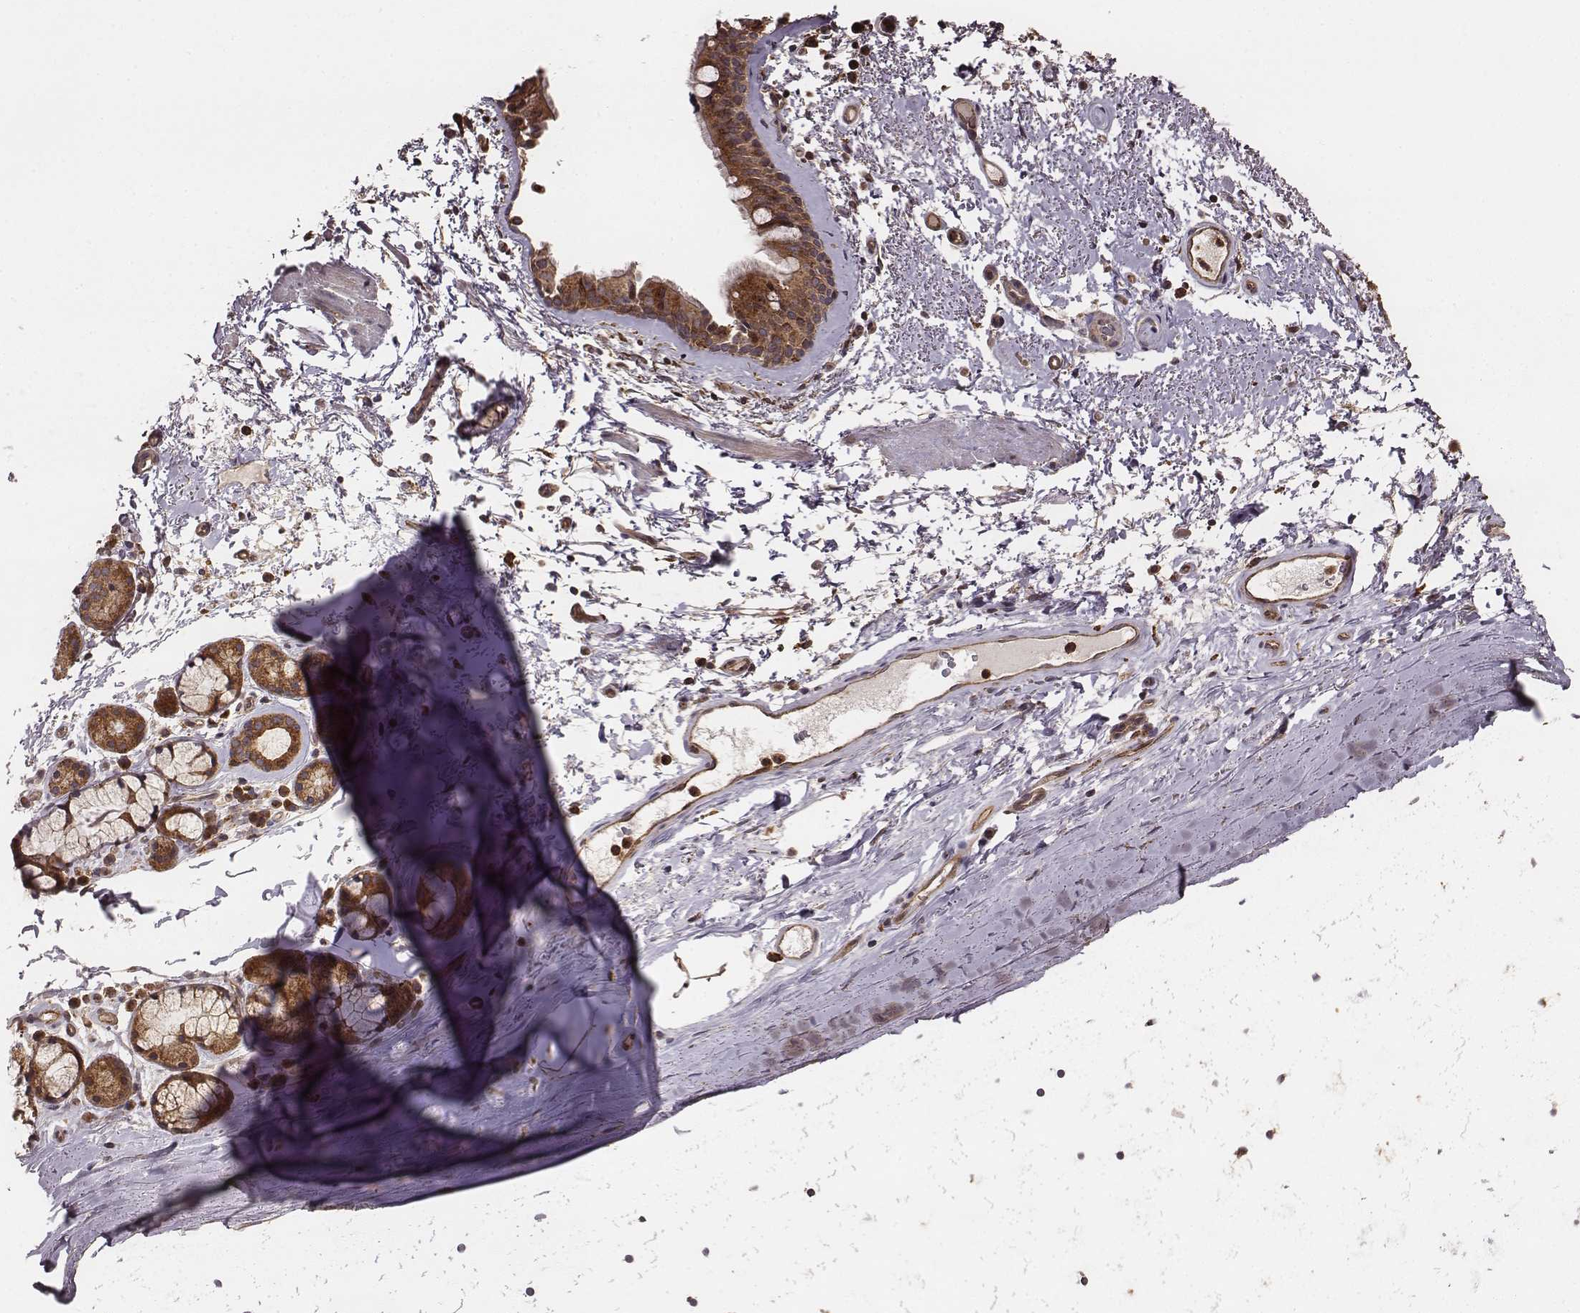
{"staining": {"intensity": "strong", "quantity": ">75%", "location": "cytoplasmic/membranous"}, "tissue": "bronchus", "cell_type": "Respiratory epithelial cells", "image_type": "normal", "snomed": [{"axis": "morphology", "description": "Normal tissue, NOS"}, {"axis": "topography", "description": "Bronchus"}], "caption": "A high amount of strong cytoplasmic/membranous positivity is identified in about >75% of respiratory epithelial cells in benign bronchus. Using DAB (3,3'-diaminobenzidine) (brown) and hematoxylin (blue) stains, captured at high magnification using brightfield microscopy.", "gene": "VPS26A", "patient": {"sex": "female", "age": 64}}